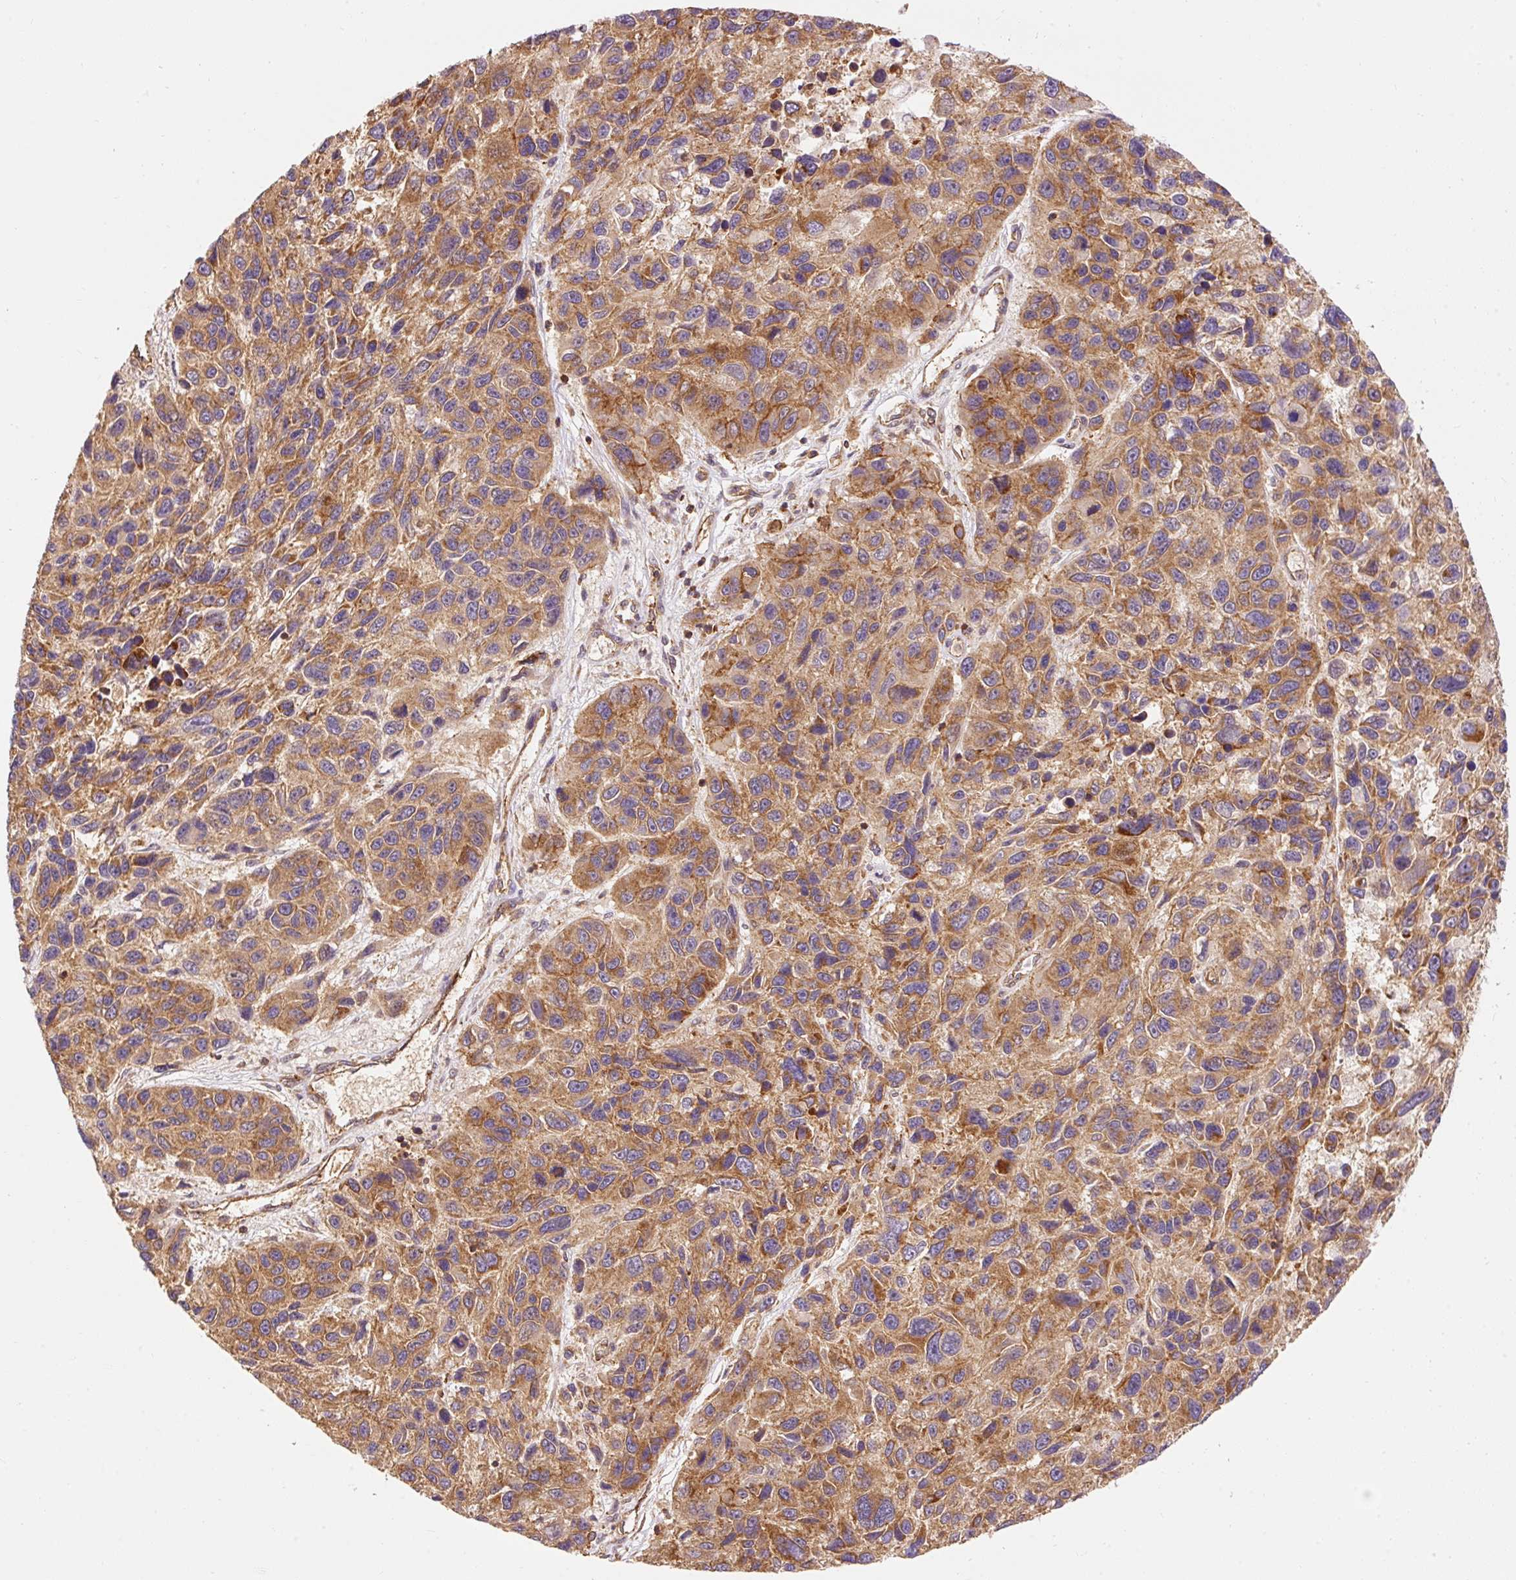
{"staining": {"intensity": "moderate", "quantity": ">75%", "location": "cytoplasmic/membranous"}, "tissue": "melanoma", "cell_type": "Tumor cells", "image_type": "cancer", "snomed": [{"axis": "morphology", "description": "Malignant melanoma, NOS"}, {"axis": "topography", "description": "Skin"}], "caption": "Malignant melanoma tissue demonstrates moderate cytoplasmic/membranous staining in approximately >75% of tumor cells", "gene": "ADCY4", "patient": {"sex": "male", "age": 53}}